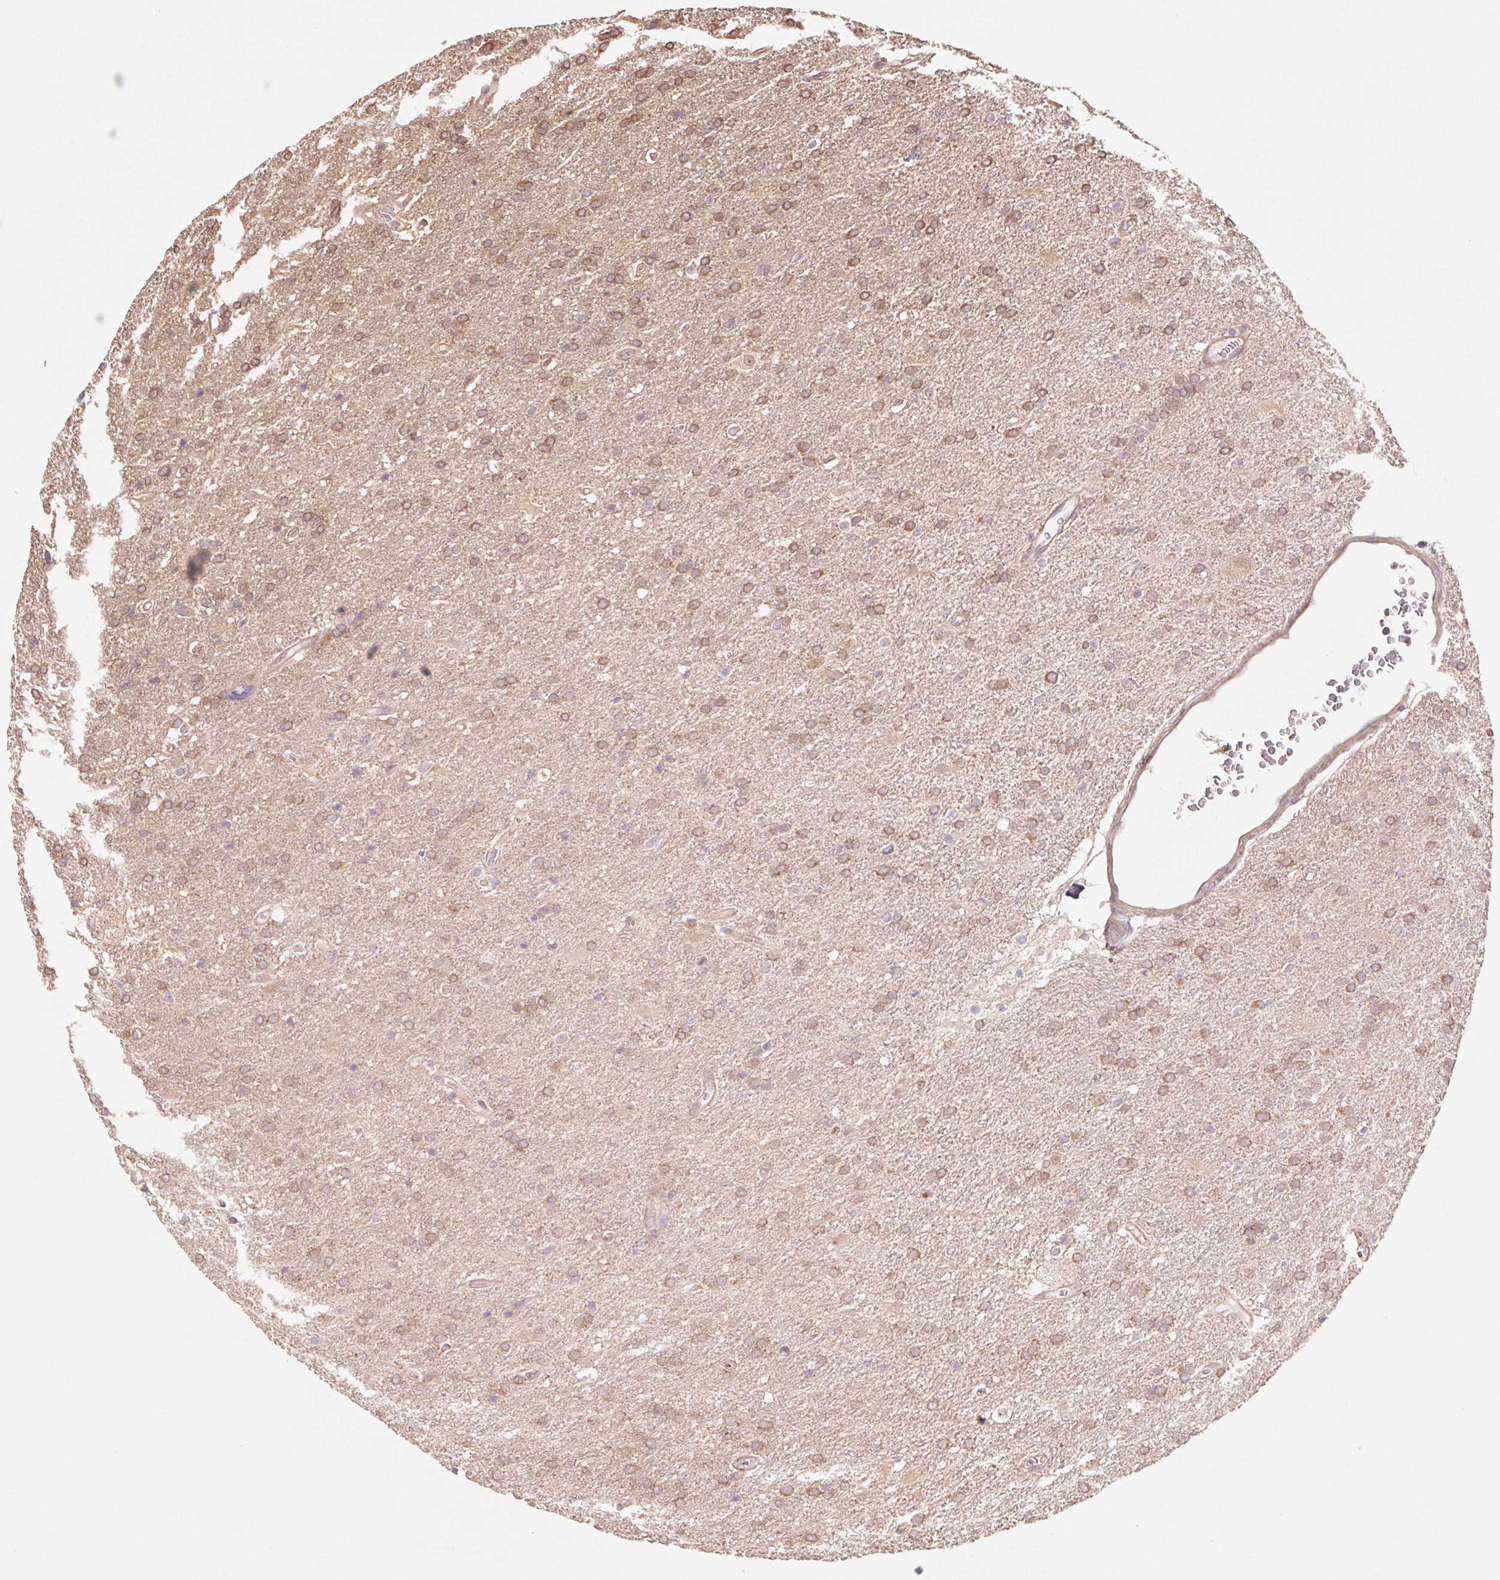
{"staining": {"intensity": "weak", "quantity": ">75%", "location": "cytoplasmic/membranous"}, "tissue": "glioma", "cell_type": "Tumor cells", "image_type": "cancer", "snomed": [{"axis": "morphology", "description": "Glioma, malignant, Low grade"}, {"axis": "topography", "description": "Brain"}], "caption": "Immunohistochemical staining of glioma exhibits low levels of weak cytoplasmic/membranous protein positivity in approximately >75% of tumor cells.", "gene": "RRM1", "patient": {"sex": "male", "age": 66}}